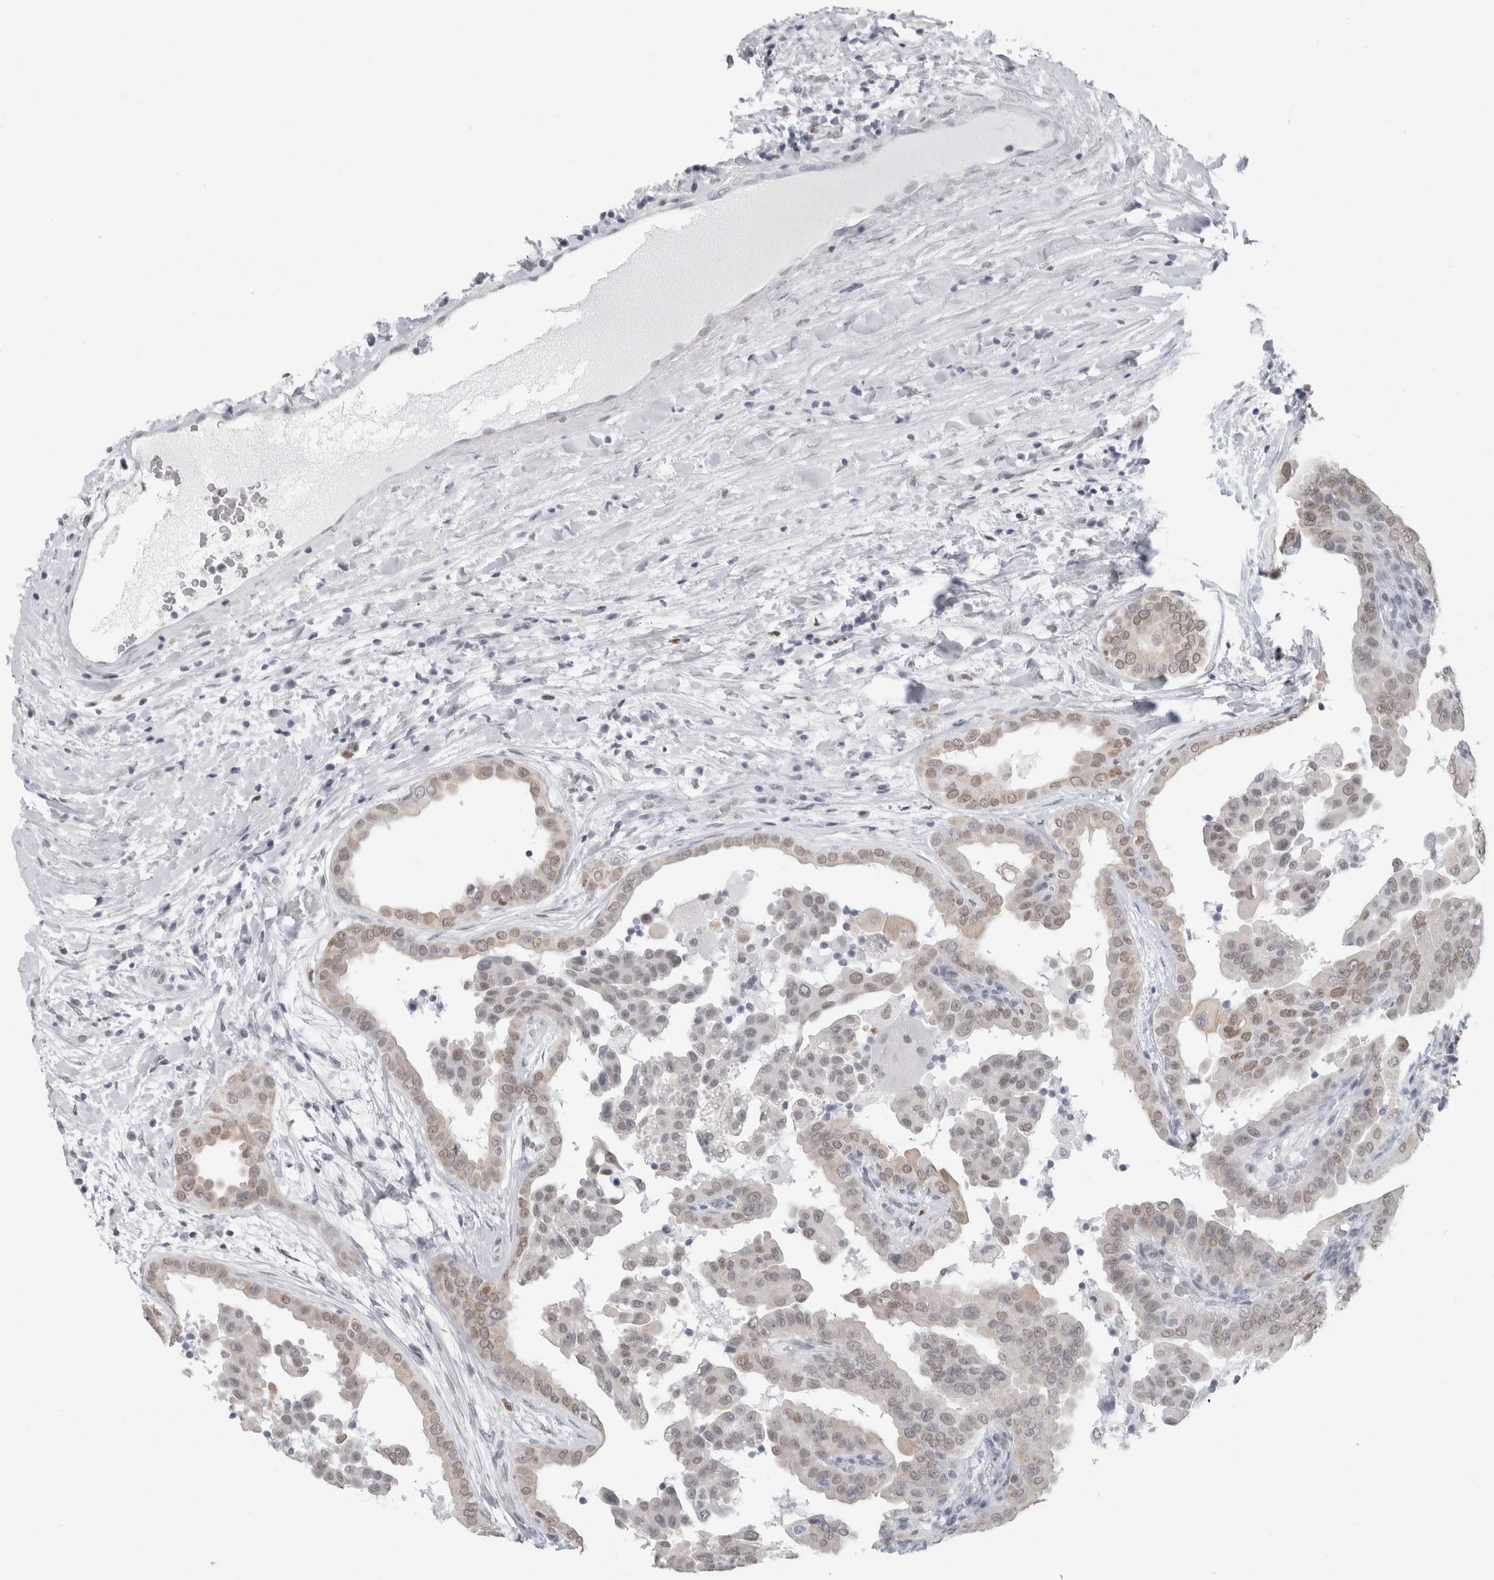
{"staining": {"intensity": "moderate", "quantity": "<25%", "location": "nuclear"}, "tissue": "thyroid cancer", "cell_type": "Tumor cells", "image_type": "cancer", "snomed": [{"axis": "morphology", "description": "Papillary adenocarcinoma, NOS"}, {"axis": "topography", "description": "Thyroid gland"}], "caption": "Immunohistochemical staining of thyroid cancer (papillary adenocarcinoma) displays low levels of moderate nuclear expression in about <25% of tumor cells.", "gene": "SMARCC1", "patient": {"sex": "male", "age": 33}}